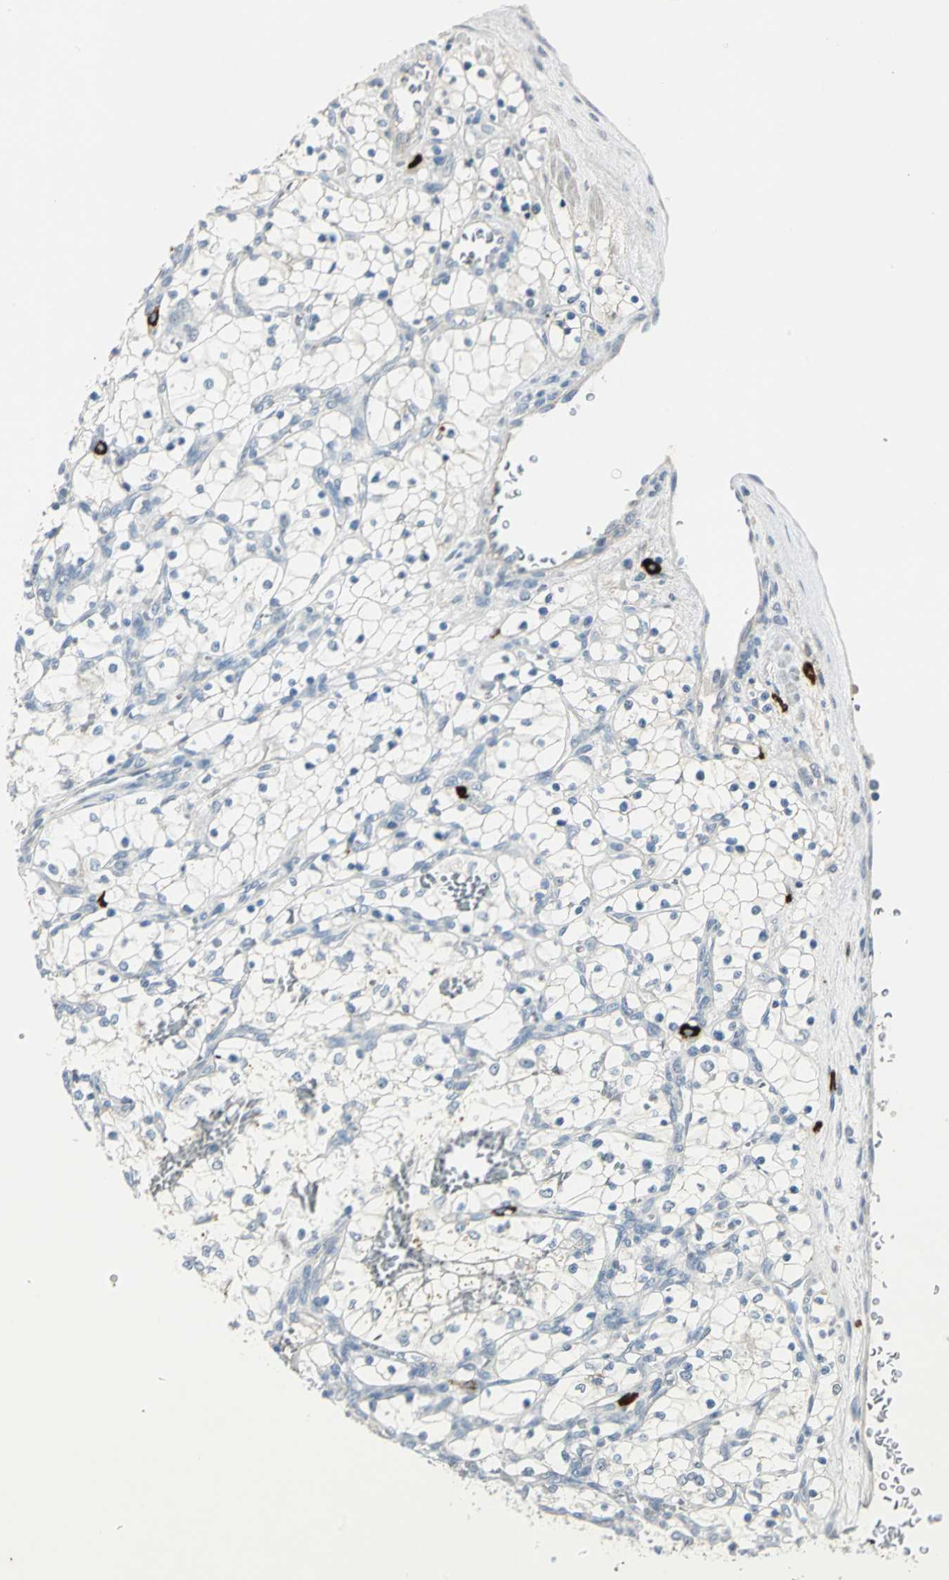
{"staining": {"intensity": "negative", "quantity": "none", "location": "none"}, "tissue": "renal cancer", "cell_type": "Tumor cells", "image_type": "cancer", "snomed": [{"axis": "morphology", "description": "Adenocarcinoma, NOS"}, {"axis": "topography", "description": "Kidney"}], "caption": "Immunohistochemistry micrograph of renal adenocarcinoma stained for a protein (brown), which displays no positivity in tumor cells. Brightfield microscopy of immunohistochemistry (IHC) stained with DAB (3,3'-diaminobenzidine) (brown) and hematoxylin (blue), captured at high magnification.", "gene": "PROC", "patient": {"sex": "female", "age": 69}}